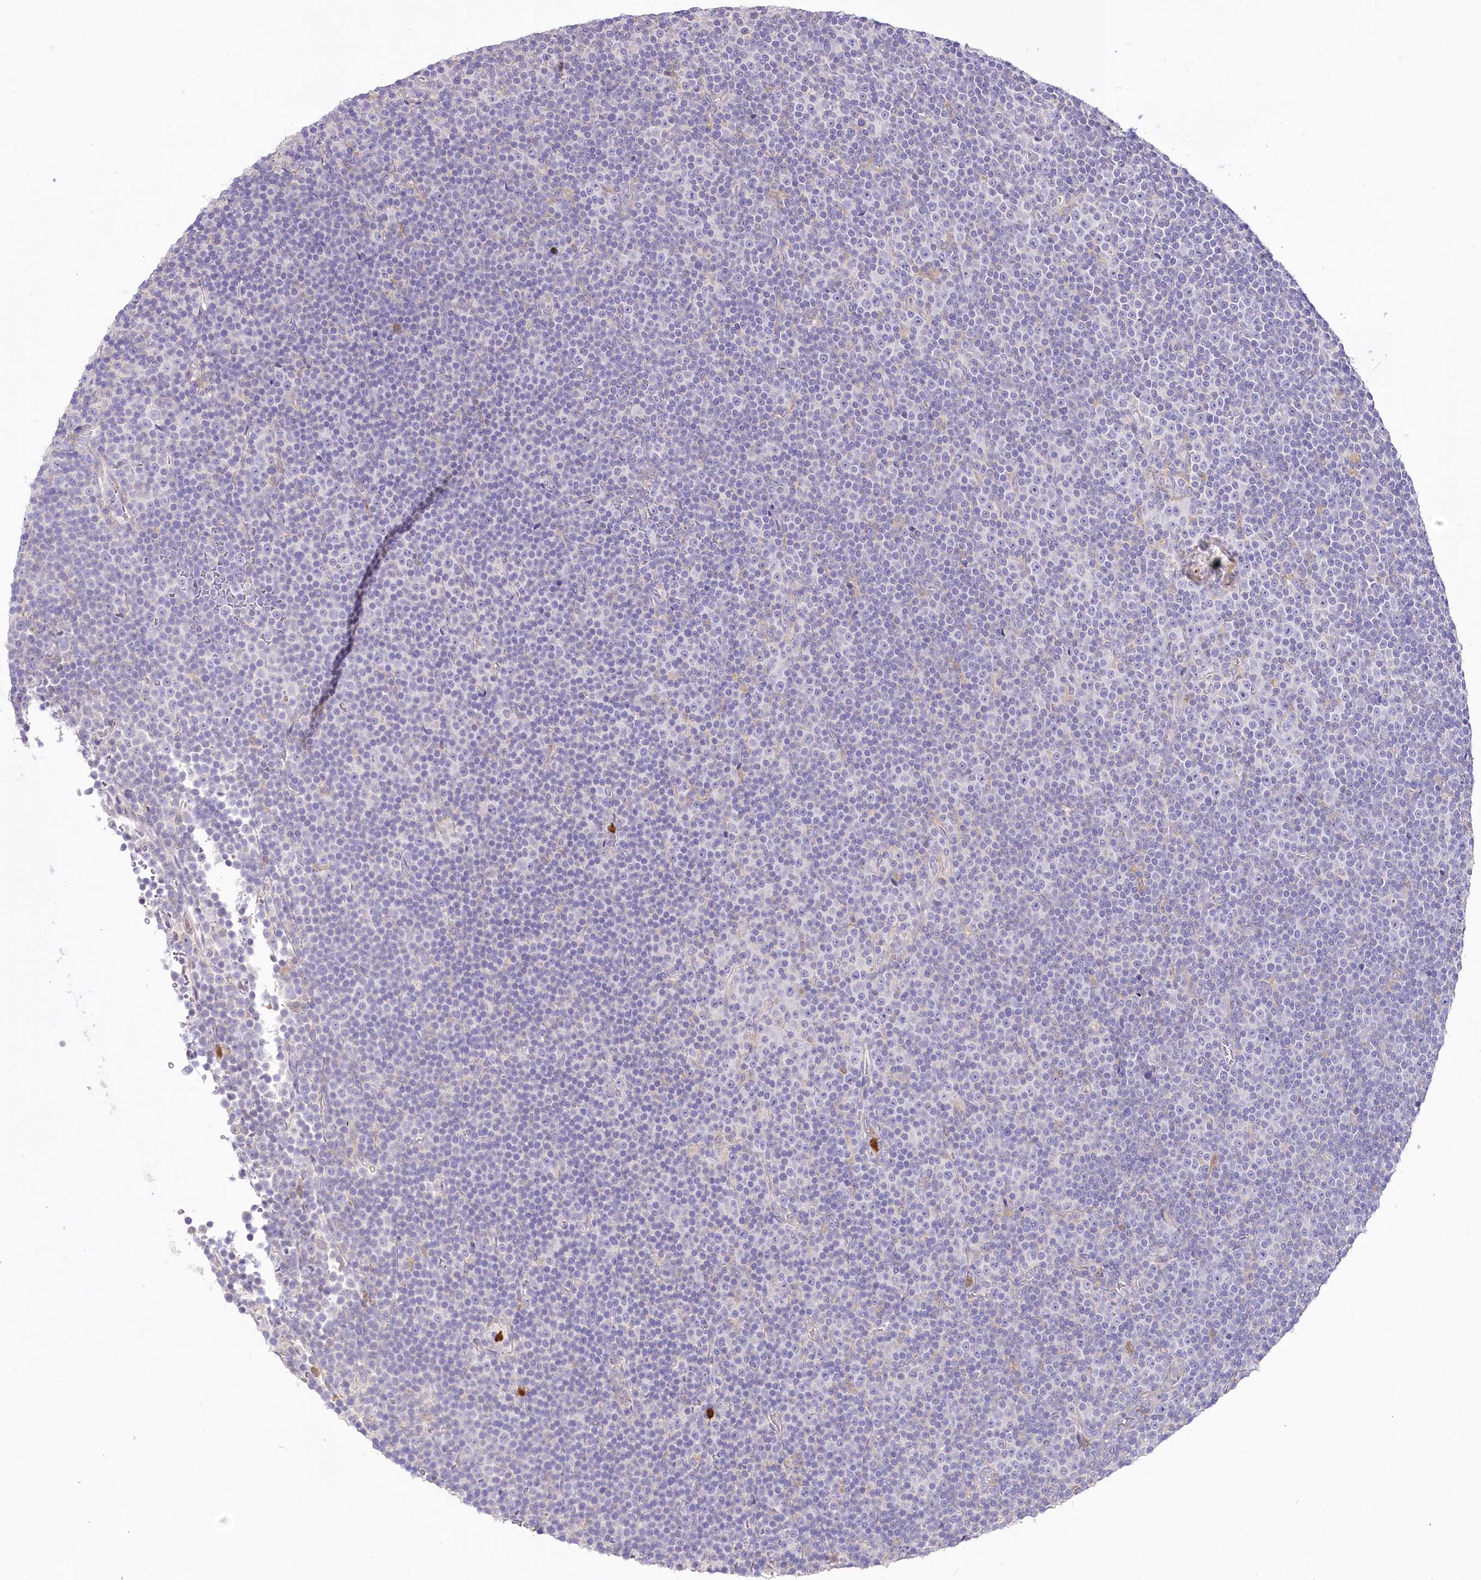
{"staining": {"intensity": "negative", "quantity": "none", "location": "none"}, "tissue": "lymphoma", "cell_type": "Tumor cells", "image_type": "cancer", "snomed": [{"axis": "morphology", "description": "Malignant lymphoma, non-Hodgkin's type, Low grade"}, {"axis": "topography", "description": "Lymph node"}], "caption": "Immunohistochemistry of low-grade malignant lymphoma, non-Hodgkin's type shows no staining in tumor cells. Brightfield microscopy of IHC stained with DAB (brown) and hematoxylin (blue), captured at high magnification.", "gene": "DPYD", "patient": {"sex": "female", "age": 67}}